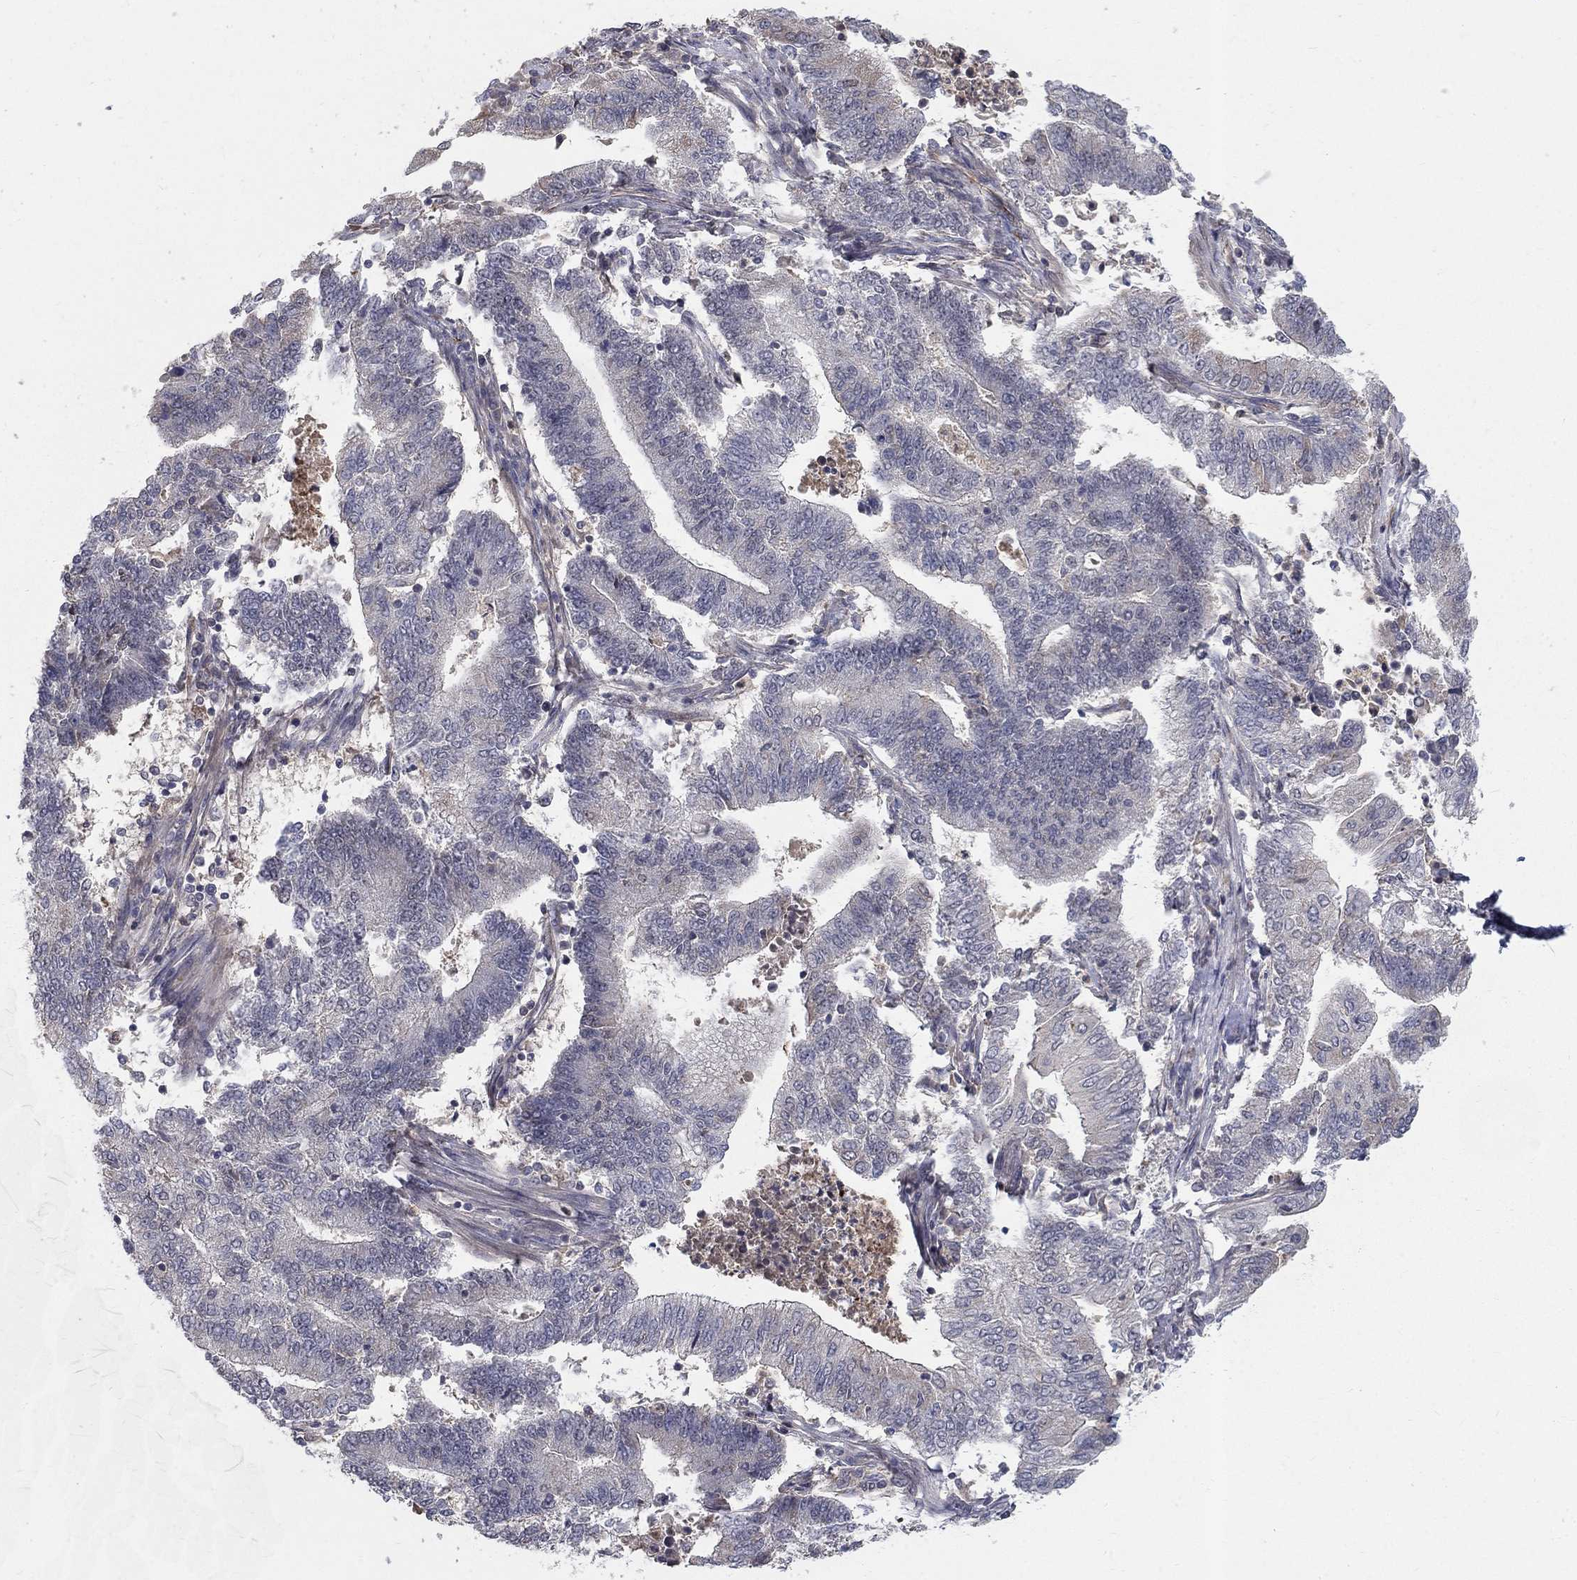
{"staining": {"intensity": "negative", "quantity": "none", "location": "none"}, "tissue": "endometrial cancer", "cell_type": "Tumor cells", "image_type": "cancer", "snomed": [{"axis": "morphology", "description": "Adenocarcinoma, NOS"}, {"axis": "topography", "description": "Uterus"}, {"axis": "topography", "description": "Endometrium"}], "caption": "Immunohistochemistry of human adenocarcinoma (endometrial) reveals no staining in tumor cells.", "gene": "MSRA", "patient": {"sex": "female", "age": 54}}